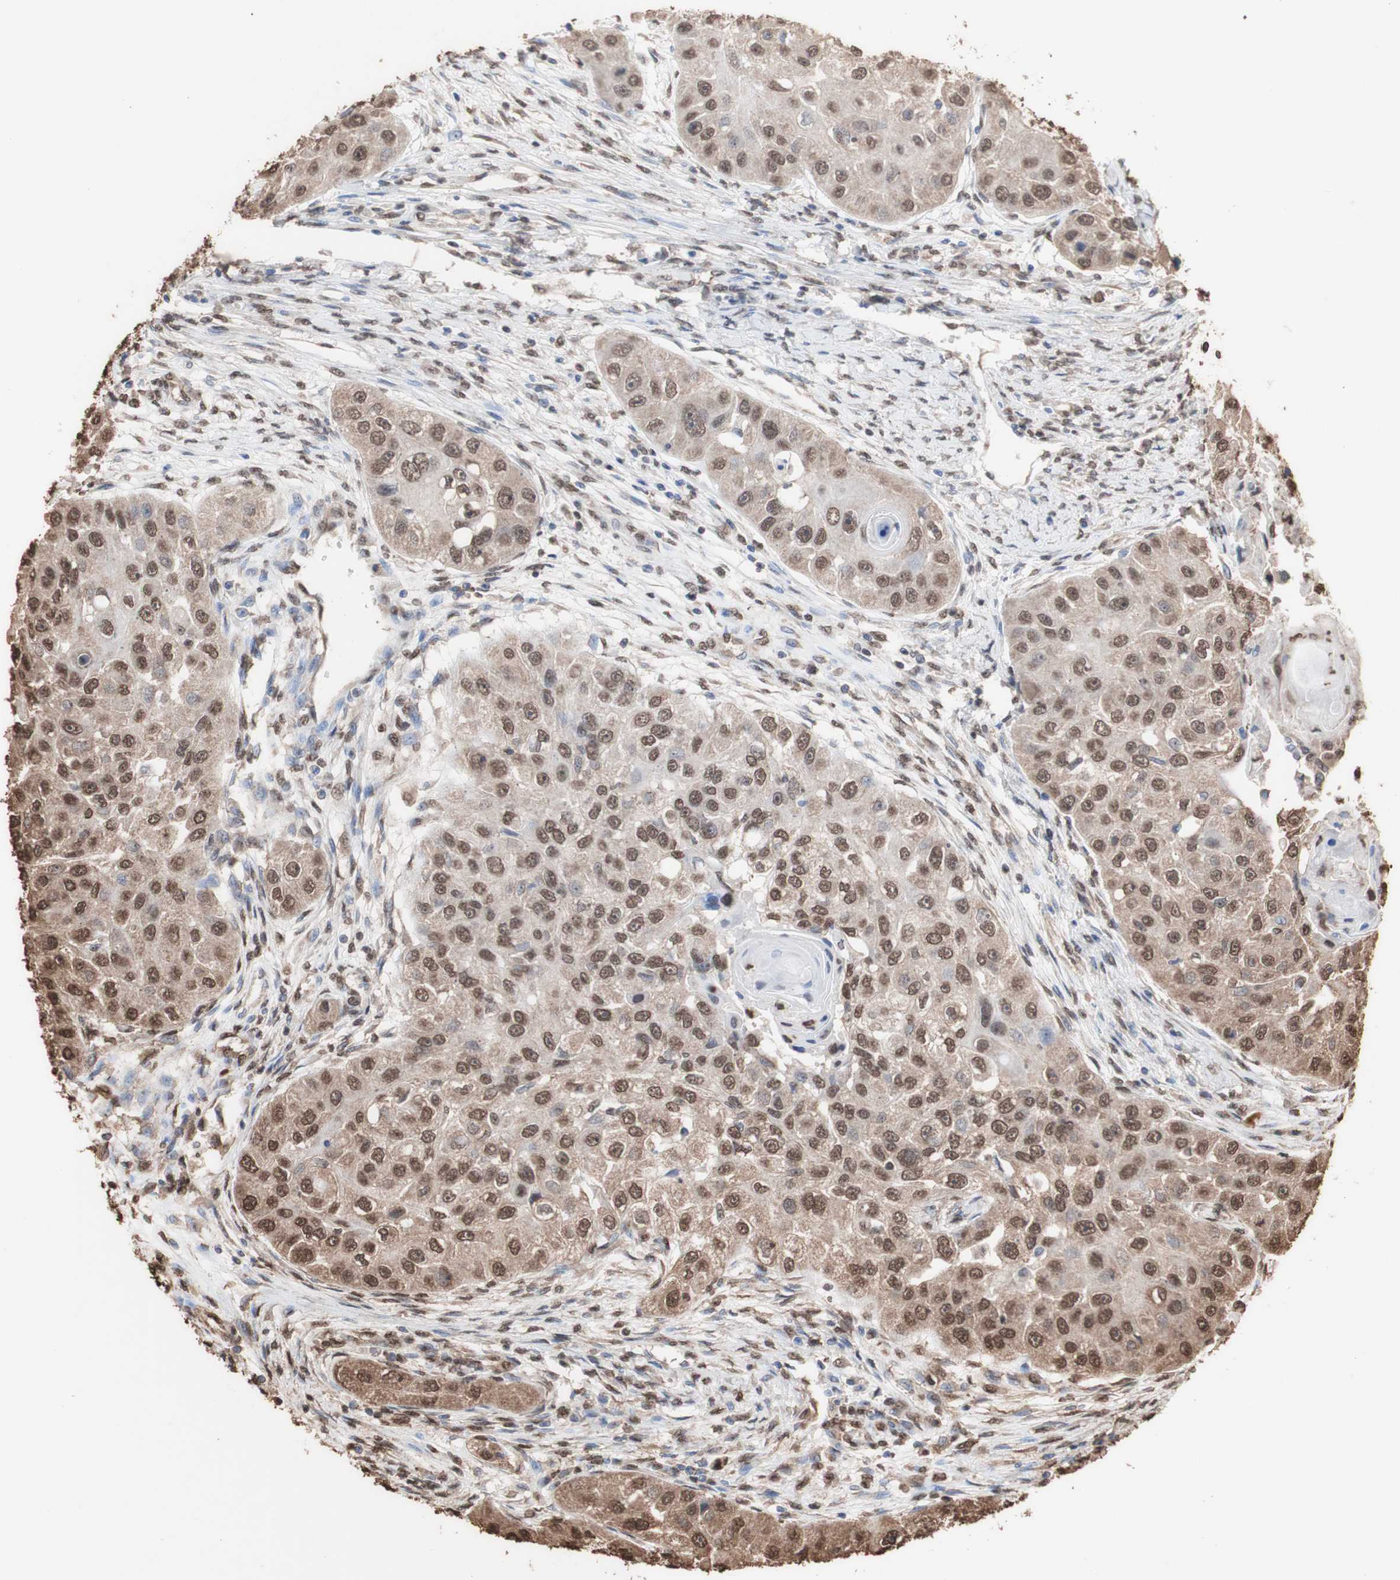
{"staining": {"intensity": "strong", "quantity": ">75%", "location": "cytoplasmic/membranous,nuclear"}, "tissue": "head and neck cancer", "cell_type": "Tumor cells", "image_type": "cancer", "snomed": [{"axis": "morphology", "description": "Normal tissue, NOS"}, {"axis": "morphology", "description": "Squamous cell carcinoma, NOS"}, {"axis": "topography", "description": "Skeletal muscle"}, {"axis": "topography", "description": "Head-Neck"}], "caption": "Squamous cell carcinoma (head and neck) stained with a protein marker shows strong staining in tumor cells.", "gene": "PIDD1", "patient": {"sex": "male", "age": 51}}